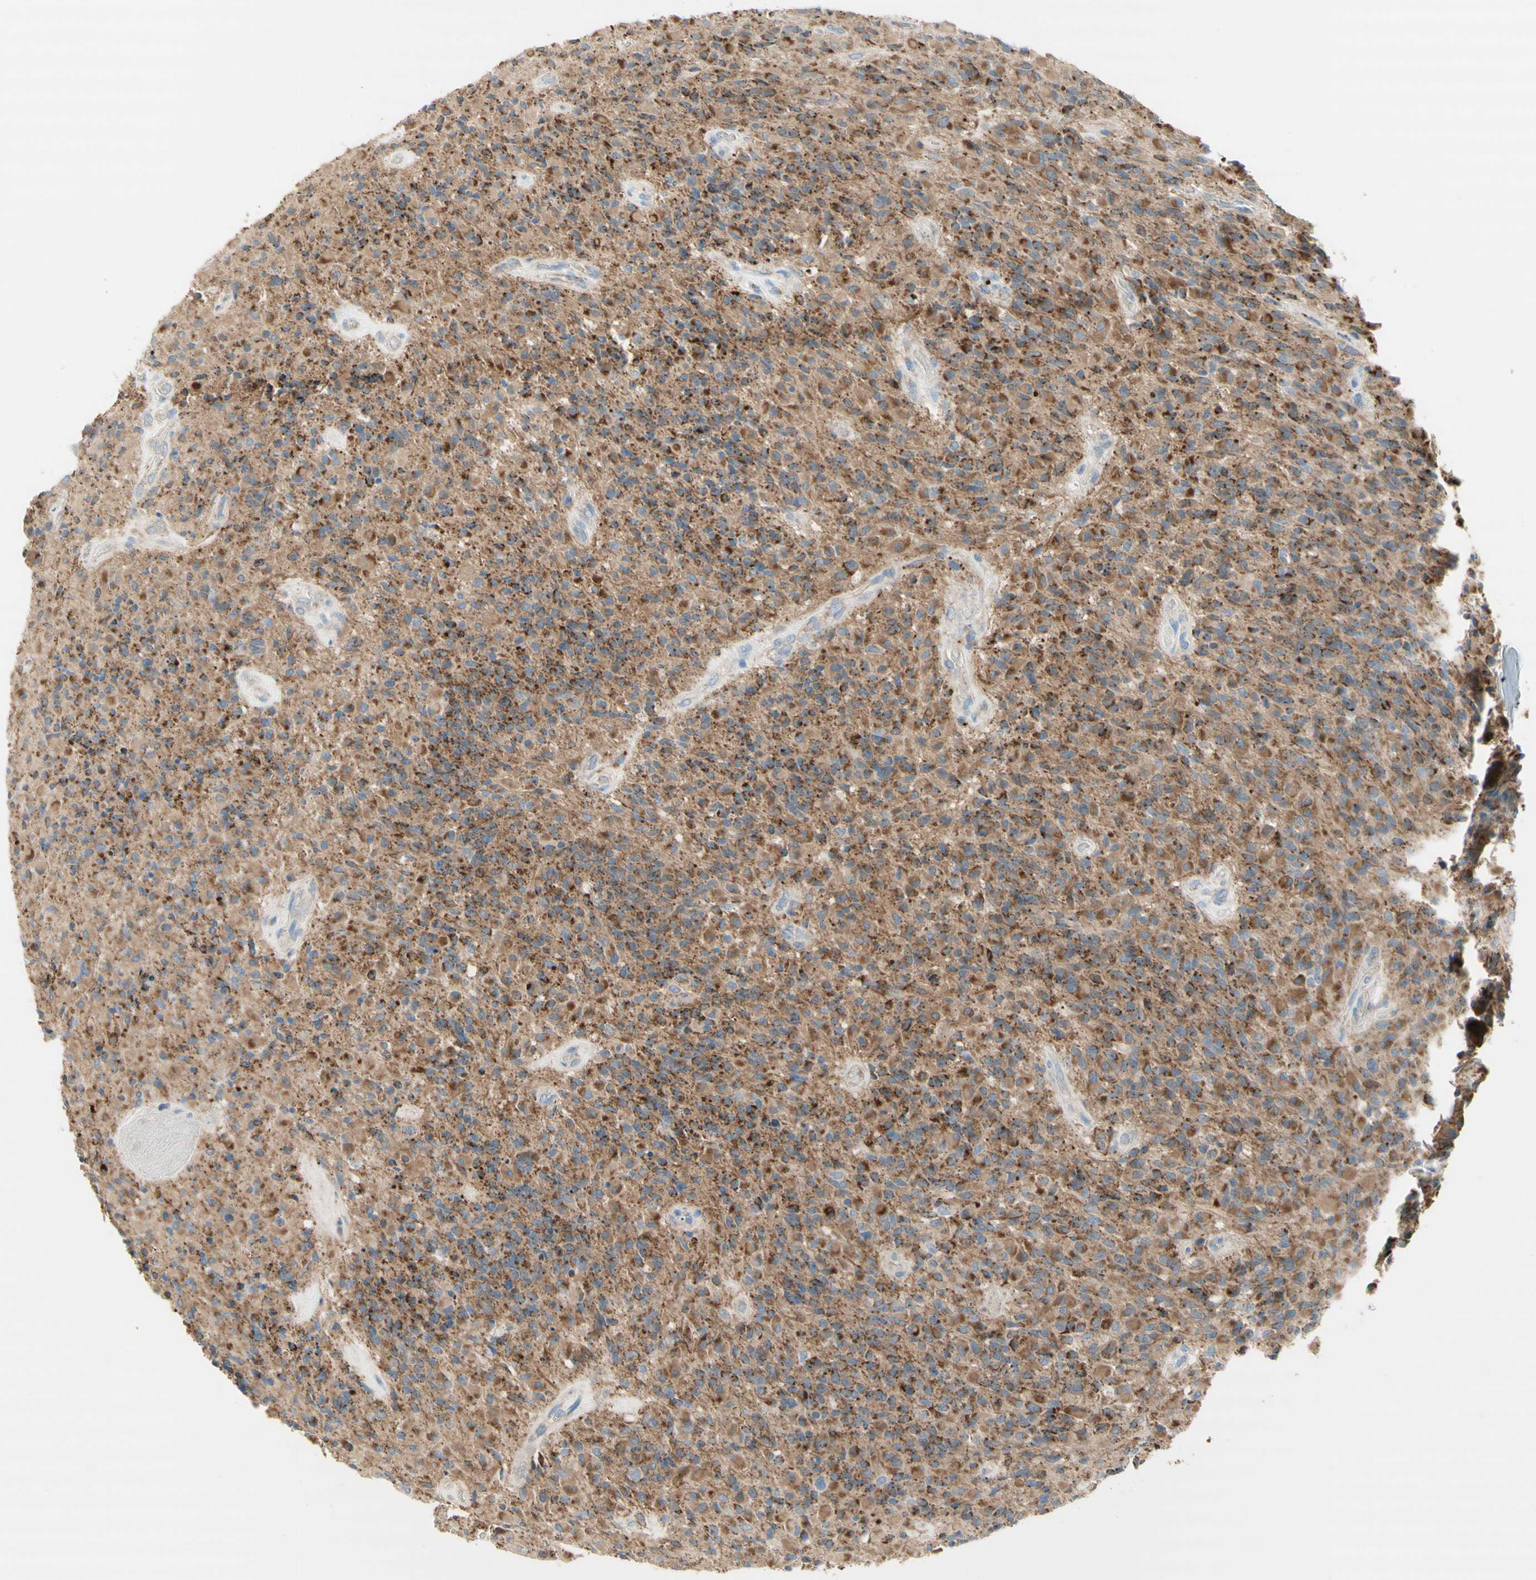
{"staining": {"intensity": "moderate", "quantity": ">75%", "location": "cytoplasmic/membranous"}, "tissue": "glioma", "cell_type": "Tumor cells", "image_type": "cancer", "snomed": [{"axis": "morphology", "description": "Glioma, malignant, High grade"}, {"axis": "topography", "description": "Brain"}], "caption": "Tumor cells show moderate cytoplasmic/membranous staining in about >75% of cells in malignant high-grade glioma. Using DAB (3,3'-diaminobenzidine) (brown) and hematoxylin (blue) stains, captured at high magnification using brightfield microscopy.", "gene": "URB2", "patient": {"sex": "male", "age": 71}}